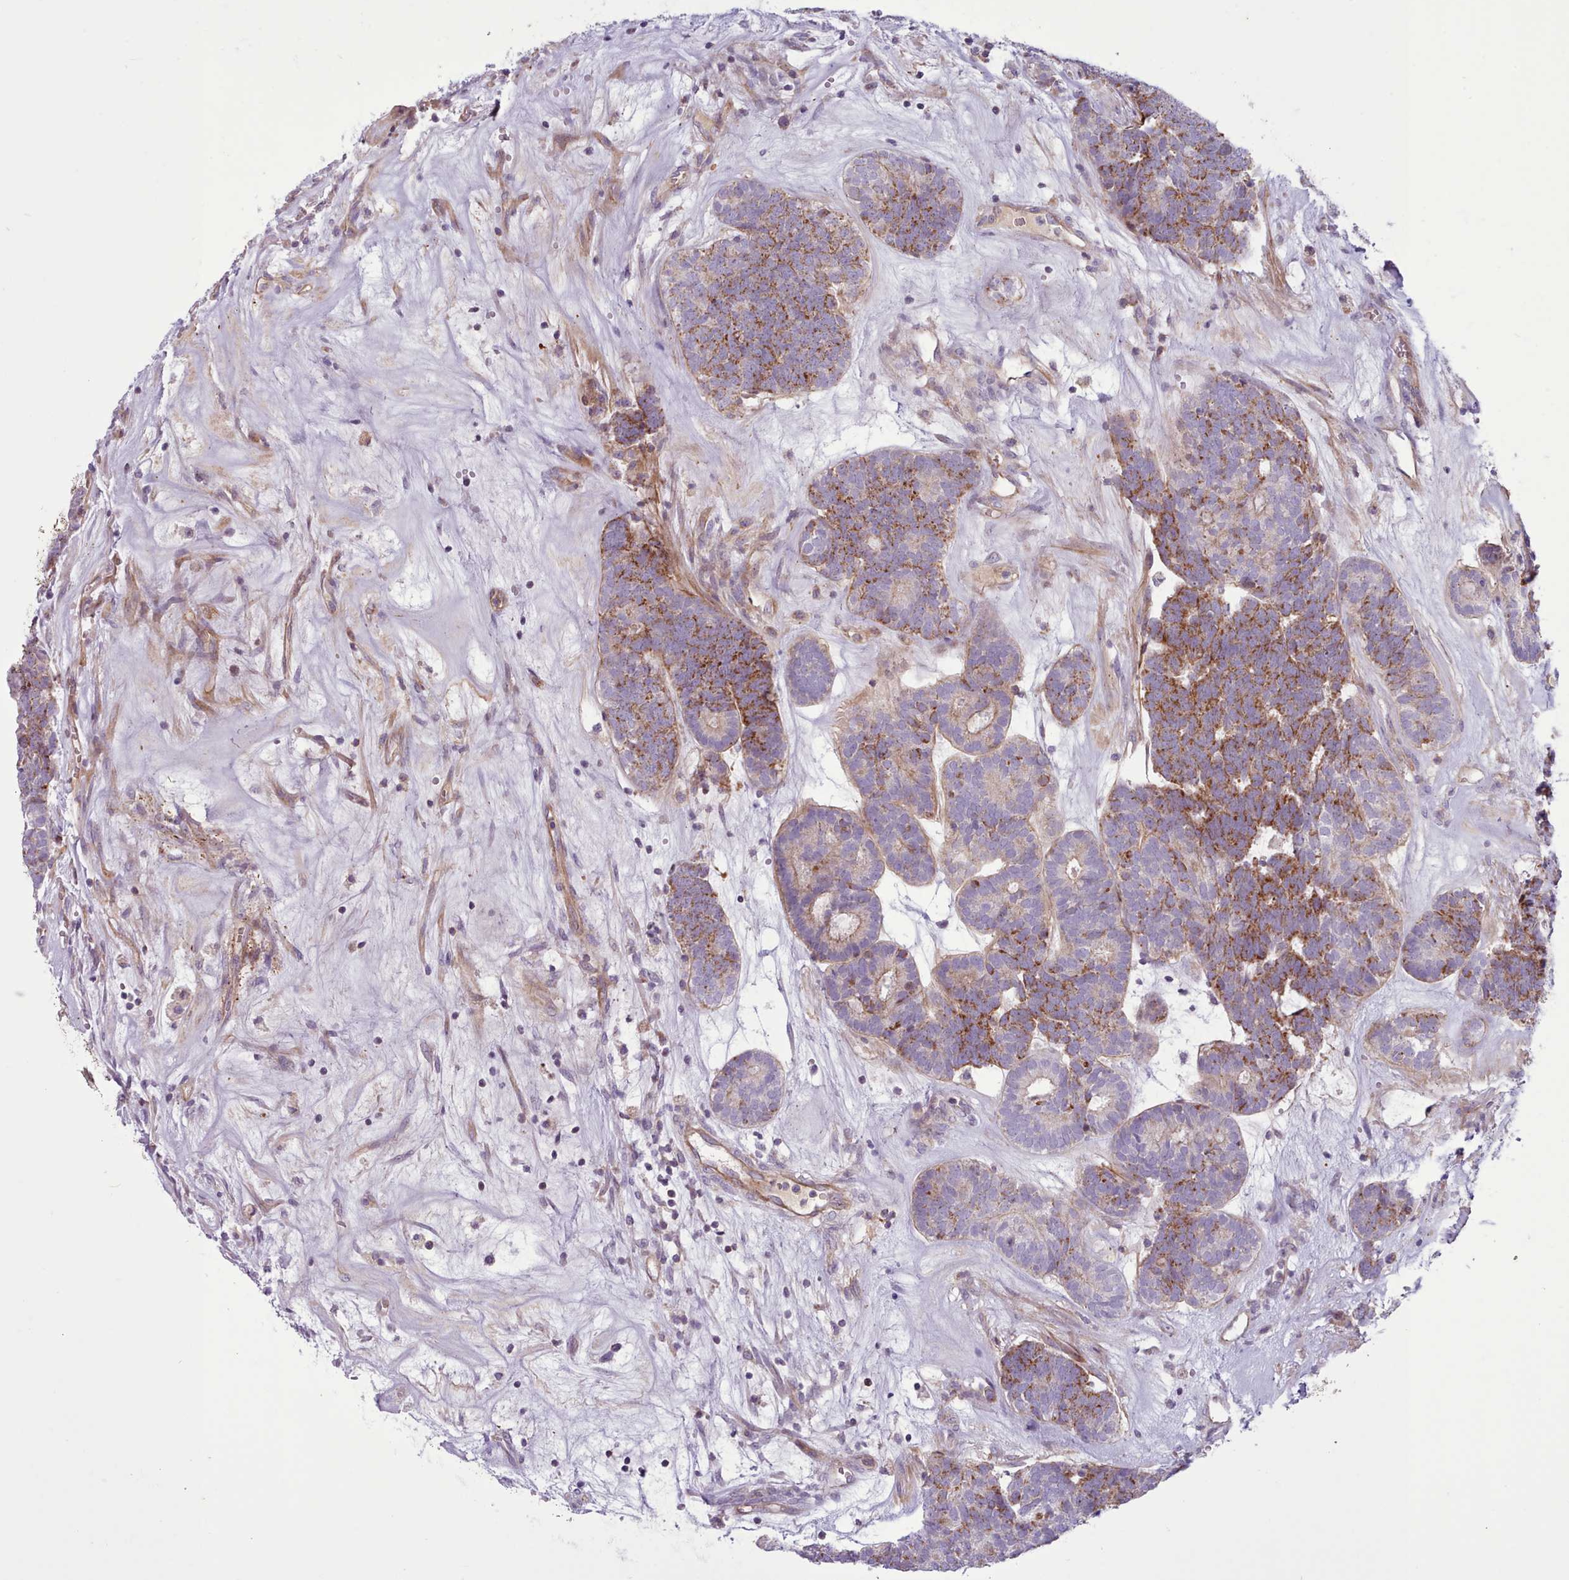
{"staining": {"intensity": "moderate", "quantity": ">75%", "location": "cytoplasmic/membranous"}, "tissue": "head and neck cancer", "cell_type": "Tumor cells", "image_type": "cancer", "snomed": [{"axis": "morphology", "description": "Adenocarcinoma, NOS"}, {"axis": "topography", "description": "Head-Neck"}], "caption": "Approximately >75% of tumor cells in human head and neck adenocarcinoma demonstrate moderate cytoplasmic/membranous protein staining as visualized by brown immunohistochemical staining.", "gene": "TENT4B", "patient": {"sex": "female", "age": 81}}